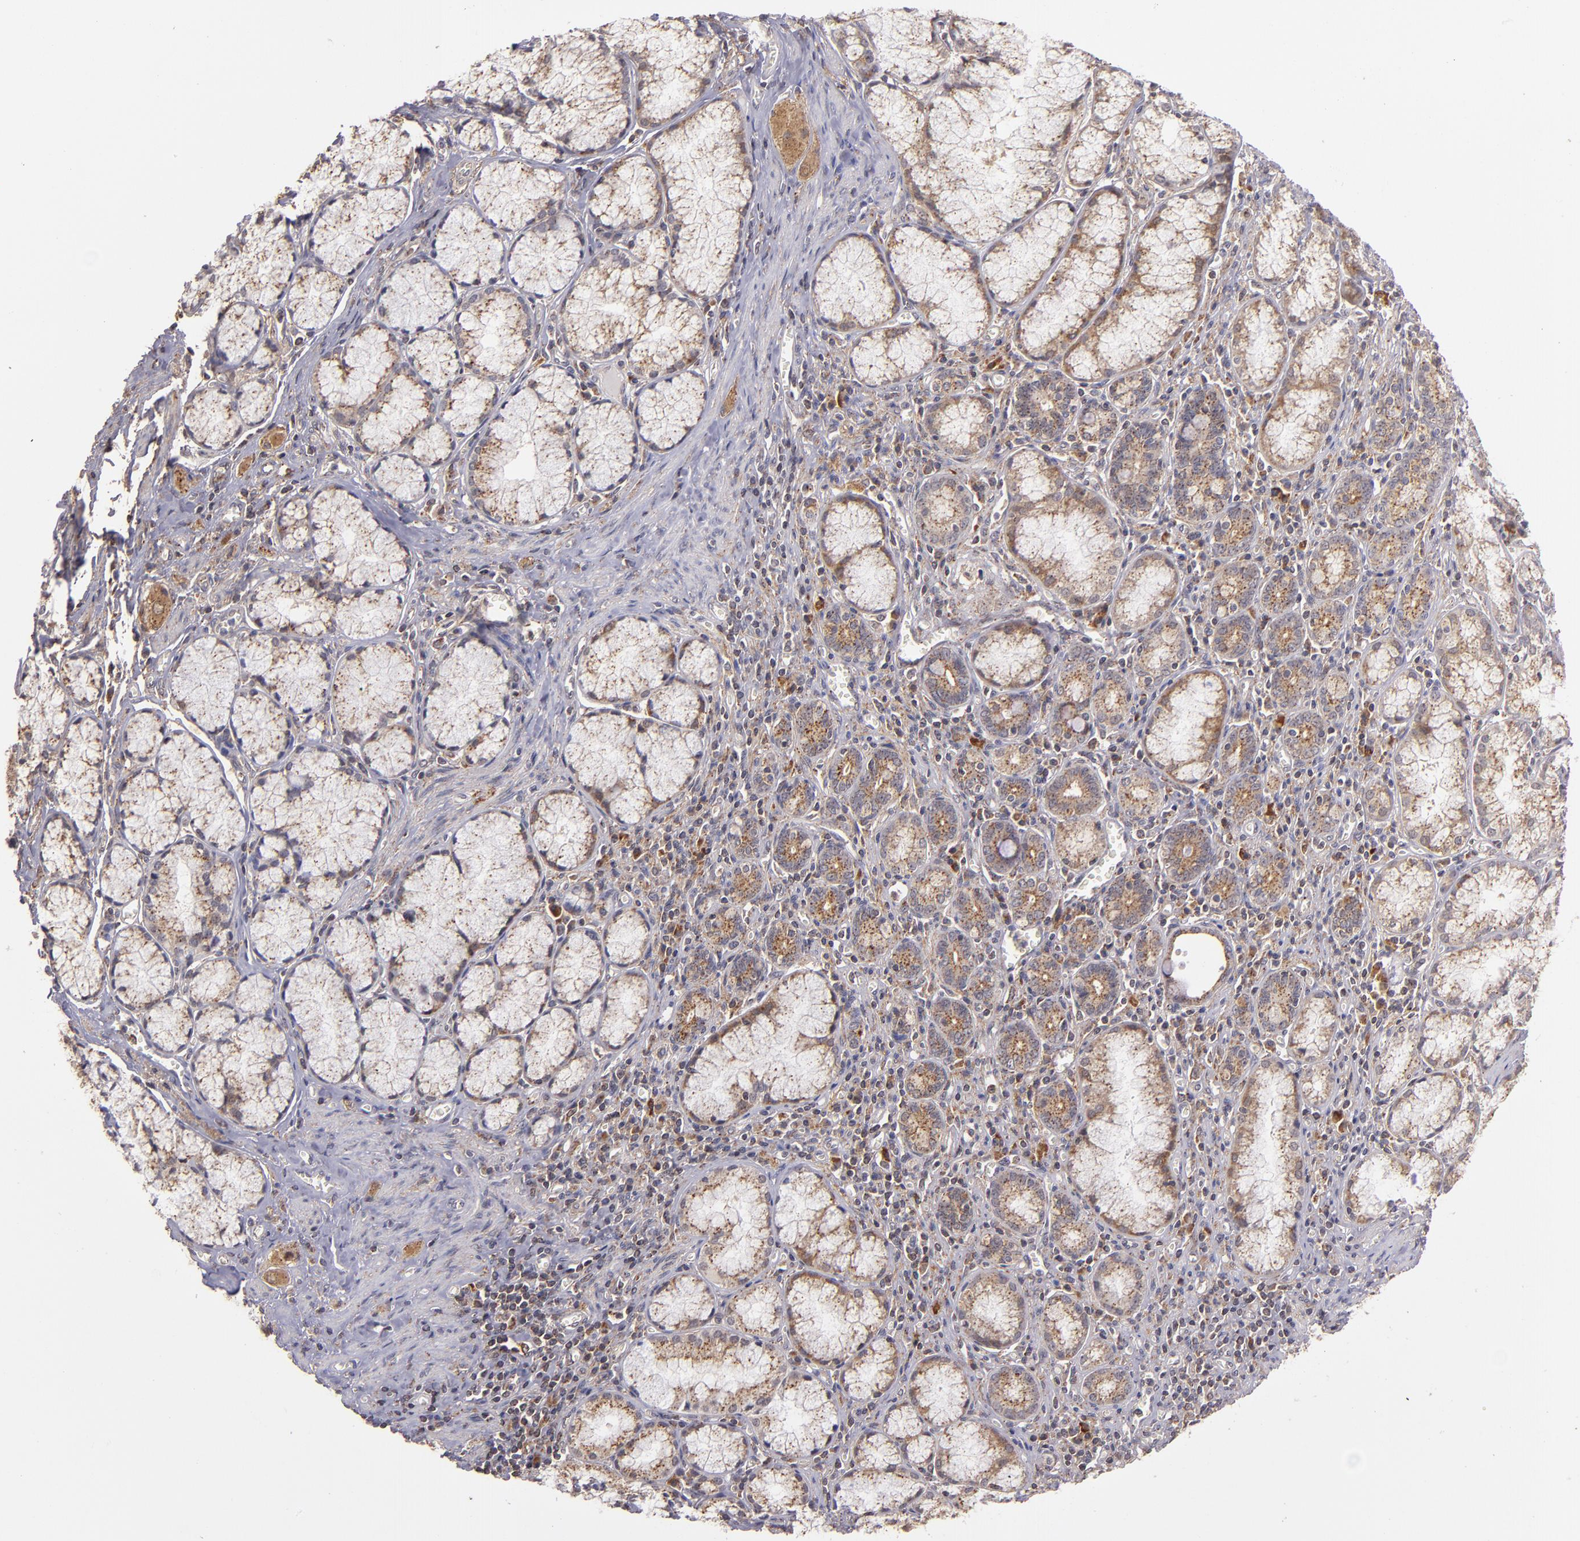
{"staining": {"intensity": "moderate", "quantity": "25%-75%", "location": "cytoplasmic/membranous"}, "tissue": "pancreatic cancer", "cell_type": "Tumor cells", "image_type": "cancer", "snomed": [{"axis": "morphology", "description": "Adenocarcinoma, NOS"}, {"axis": "topography", "description": "Pancreas"}], "caption": "A brown stain shows moderate cytoplasmic/membranous positivity of a protein in pancreatic adenocarcinoma tumor cells. Immunohistochemistry stains the protein of interest in brown and the nuclei are stained blue.", "gene": "ZFYVE1", "patient": {"sex": "male", "age": 77}}